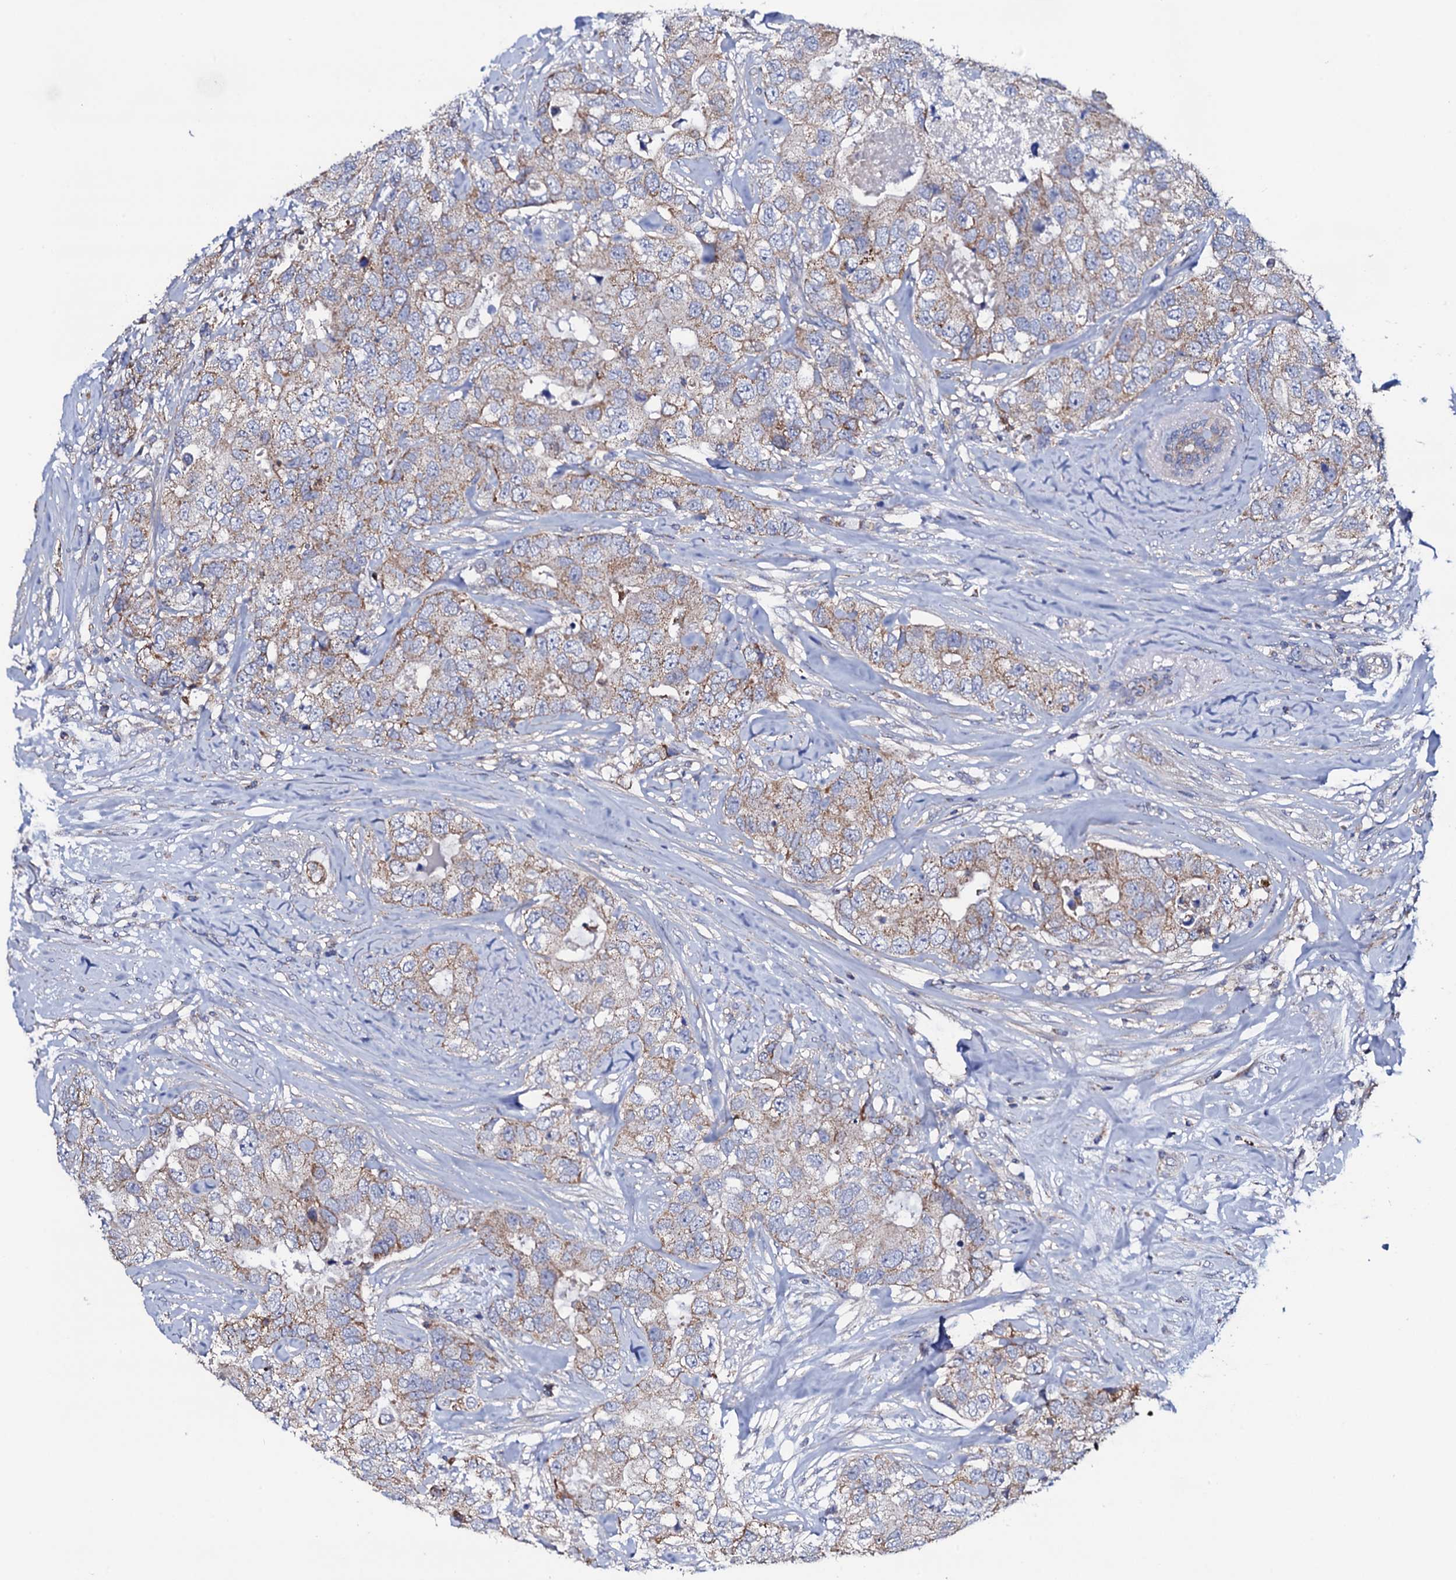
{"staining": {"intensity": "weak", "quantity": "25%-75%", "location": "cytoplasmic/membranous"}, "tissue": "breast cancer", "cell_type": "Tumor cells", "image_type": "cancer", "snomed": [{"axis": "morphology", "description": "Duct carcinoma"}, {"axis": "topography", "description": "Breast"}], "caption": "Breast cancer was stained to show a protein in brown. There is low levels of weak cytoplasmic/membranous positivity in about 25%-75% of tumor cells. (DAB IHC, brown staining for protein, blue staining for nuclei).", "gene": "TCAF2", "patient": {"sex": "female", "age": 62}}